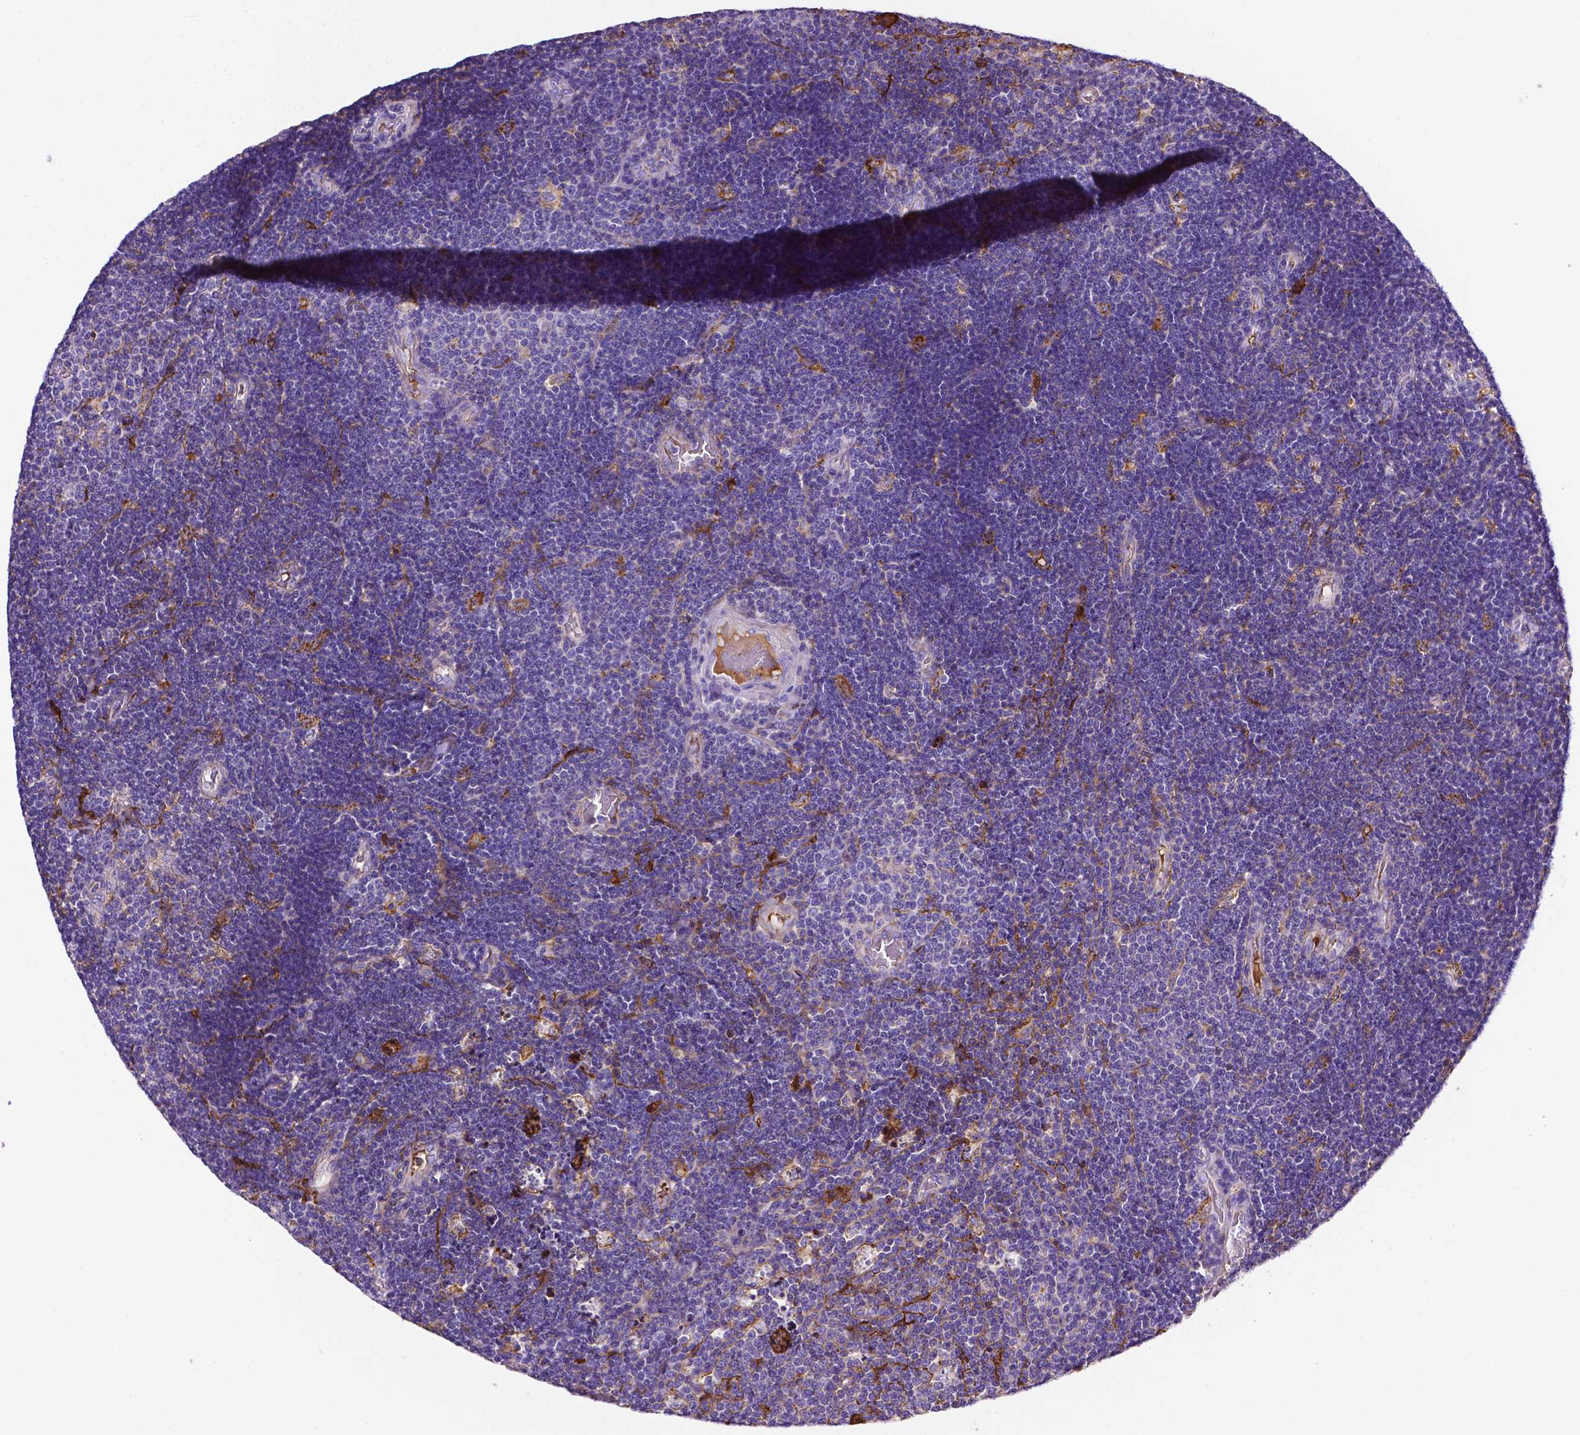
{"staining": {"intensity": "negative", "quantity": "none", "location": "none"}, "tissue": "lymphoma", "cell_type": "Tumor cells", "image_type": "cancer", "snomed": [{"axis": "morphology", "description": "Malignant lymphoma, non-Hodgkin's type, Low grade"}, {"axis": "topography", "description": "Brain"}], "caption": "Tumor cells show no significant protein positivity in low-grade malignant lymphoma, non-Hodgkin's type.", "gene": "APOE", "patient": {"sex": "female", "age": 66}}